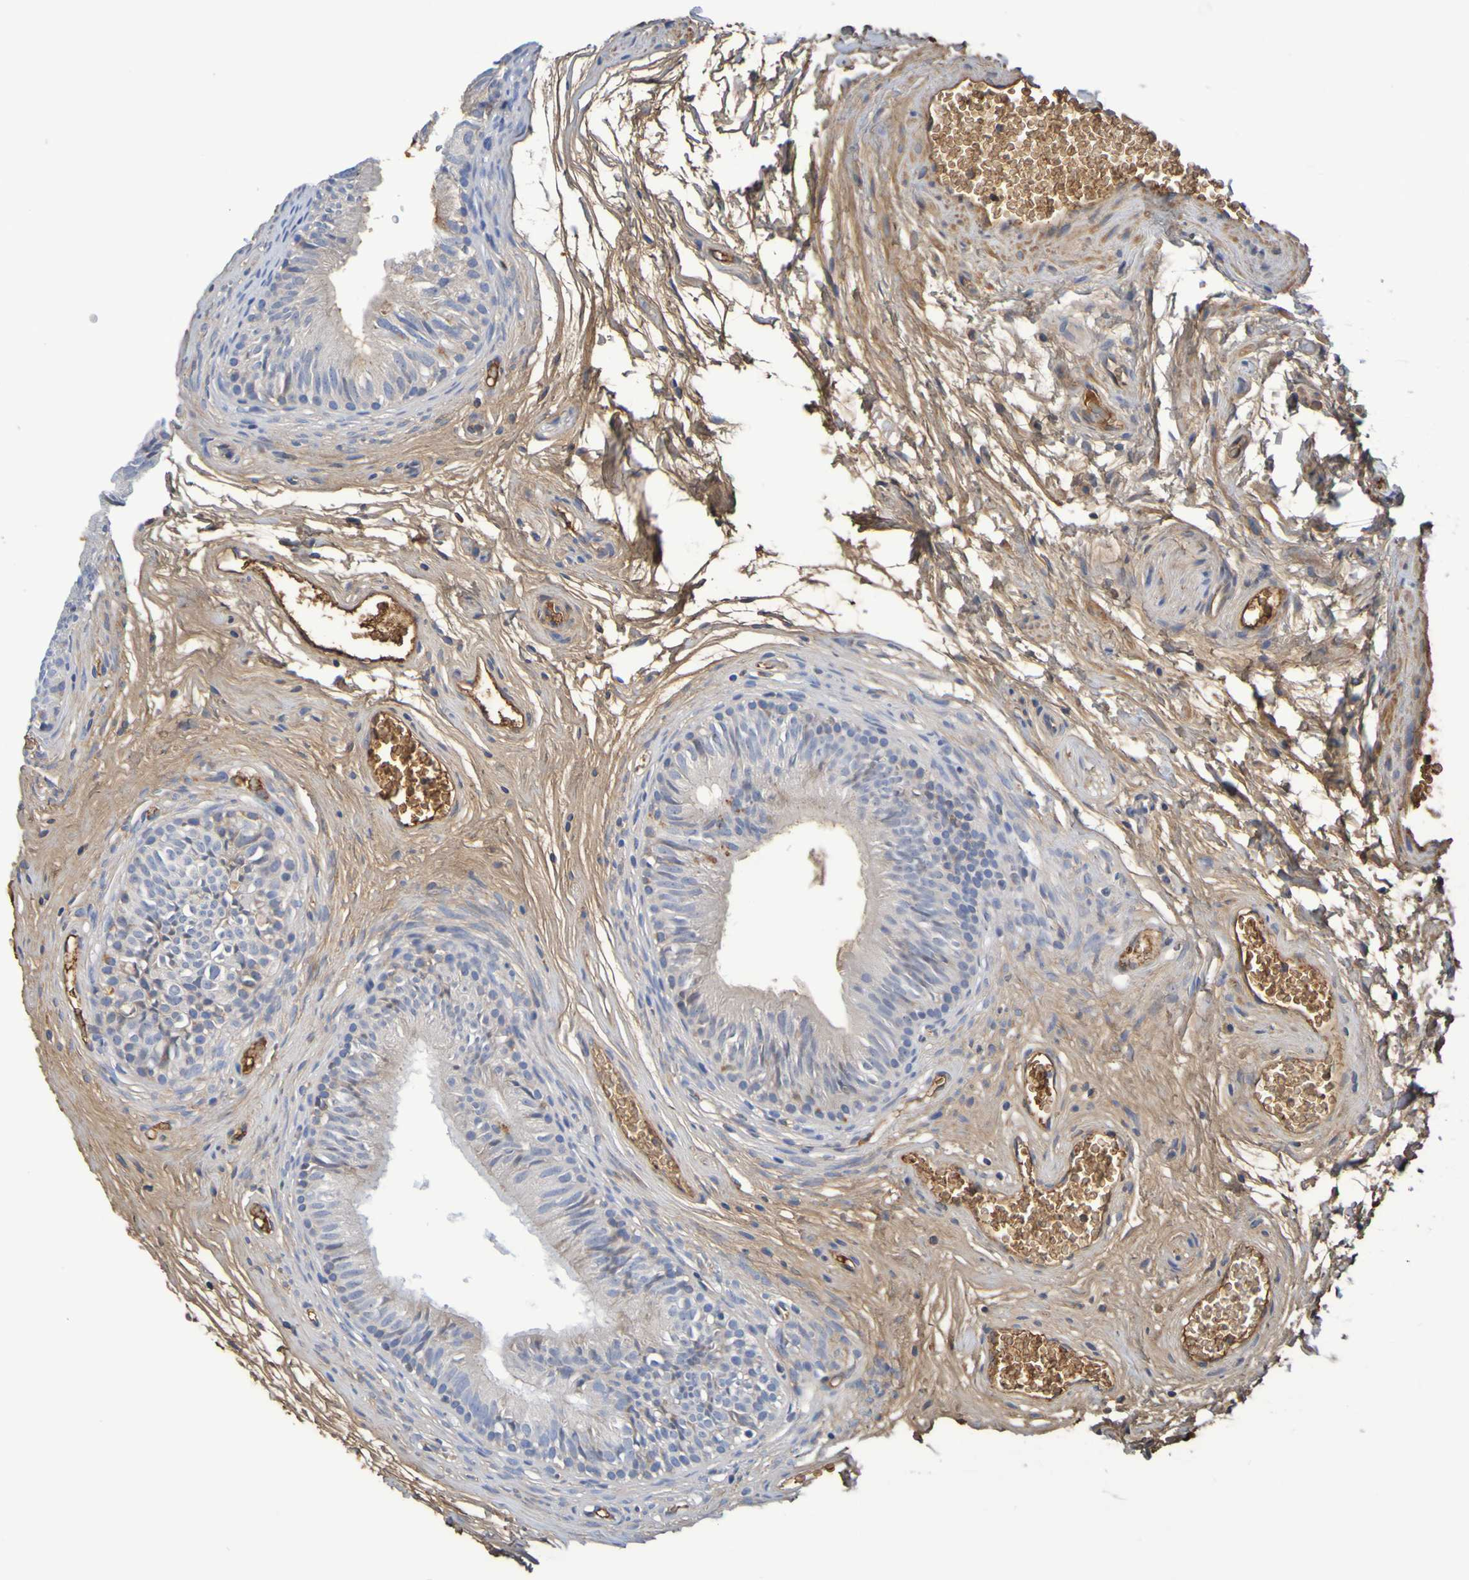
{"staining": {"intensity": "moderate", "quantity": "<25%", "location": "cytoplasmic/membranous"}, "tissue": "epididymis", "cell_type": "Glandular cells", "image_type": "normal", "snomed": [{"axis": "morphology", "description": "Normal tissue, NOS"}, {"axis": "topography", "description": "Epididymis"}], "caption": "Immunohistochemical staining of normal human epididymis shows low levels of moderate cytoplasmic/membranous staining in about <25% of glandular cells.", "gene": "GAB3", "patient": {"sex": "male", "age": 36}}